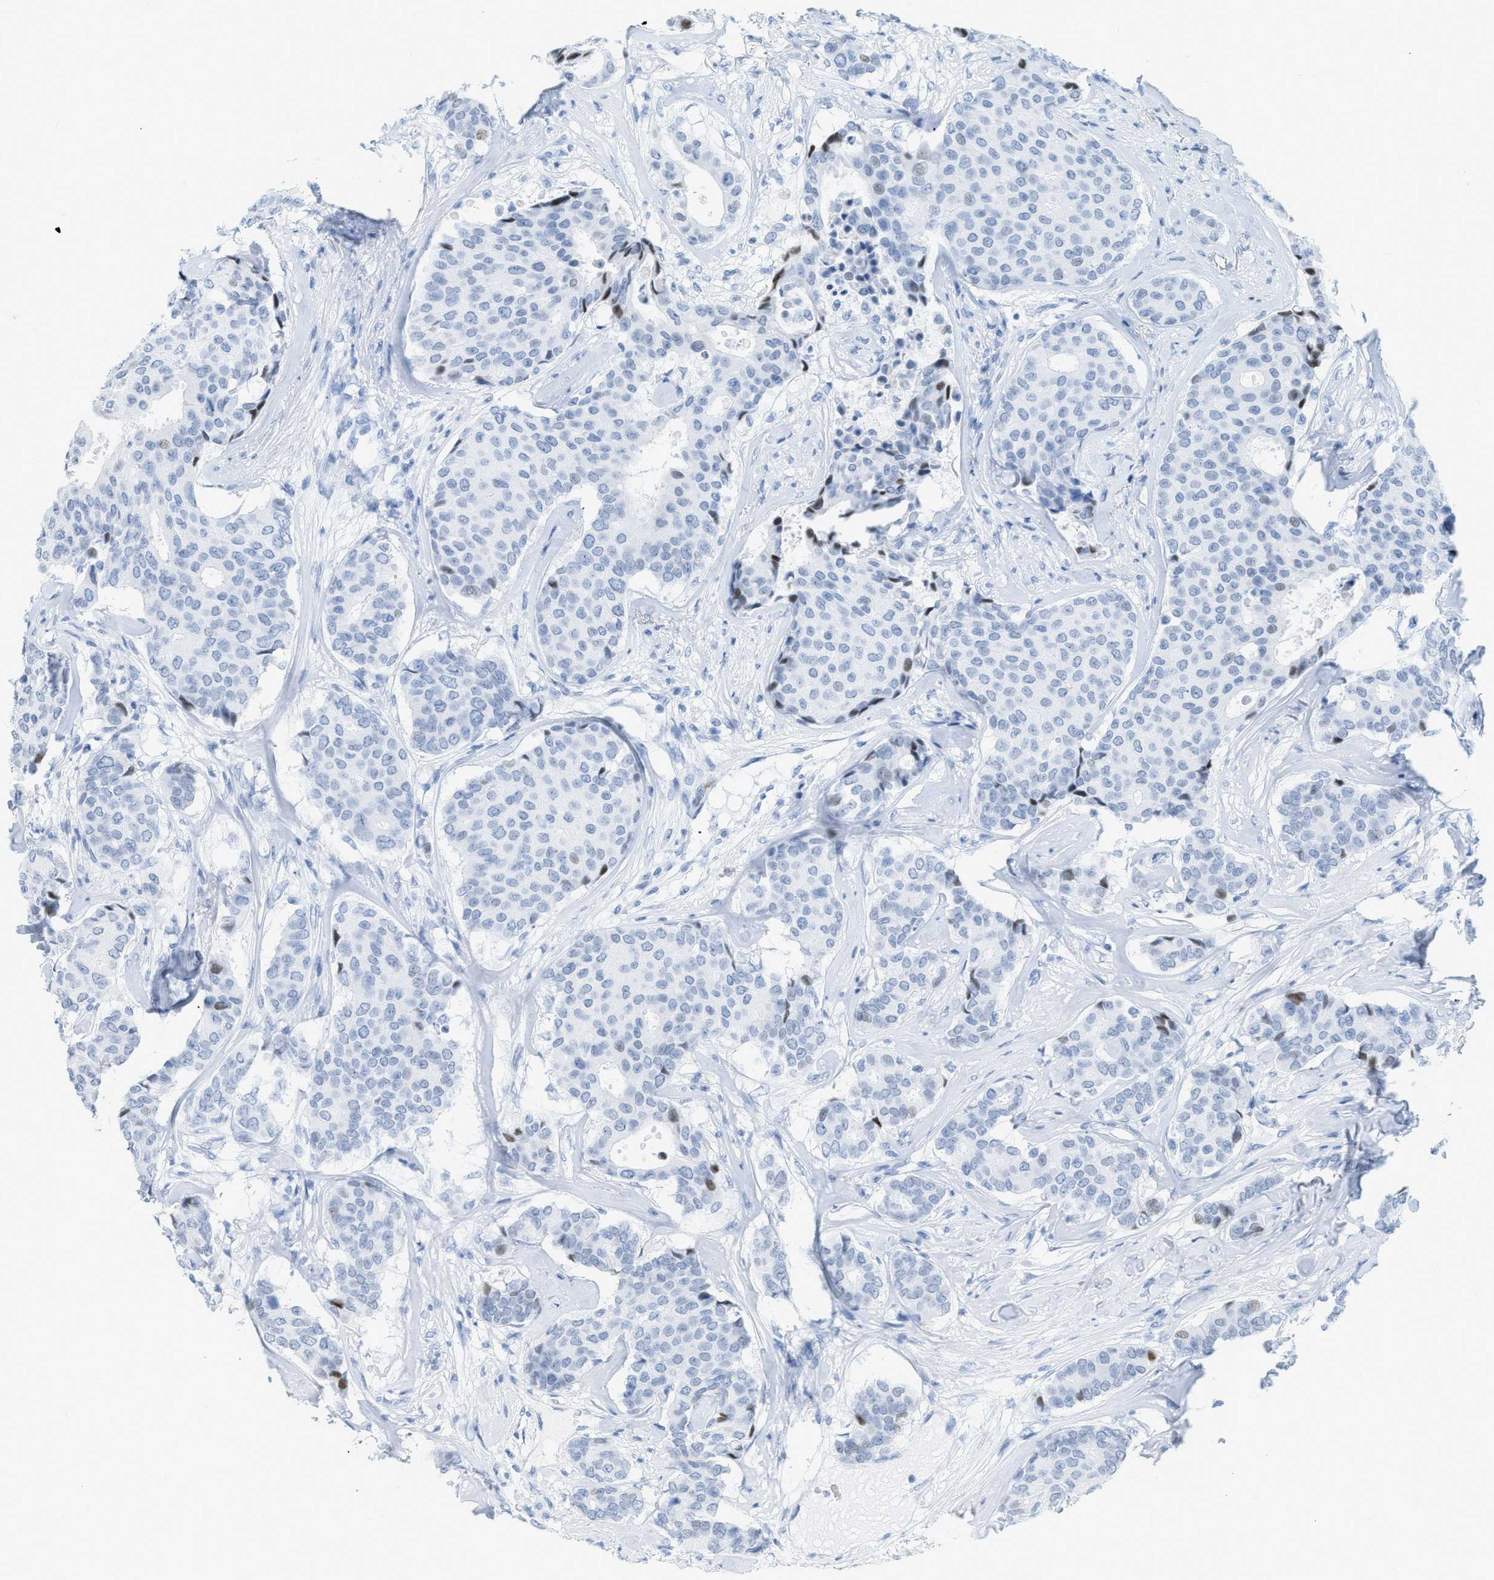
{"staining": {"intensity": "negative", "quantity": "none", "location": "none"}, "tissue": "breast cancer", "cell_type": "Tumor cells", "image_type": "cancer", "snomed": [{"axis": "morphology", "description": "Duct carcinoma"}, {"axis": "topography", "description": "Breast"}], "caption": "High magnification brightfield microscopy of breast invasive ductal carcinoma stained with DAB (3,3'-diaminobenzidine) (brown) and counterstained with hematoxylin (blue): tumor cells show no significant expression. (Immunohistochemistry, brightfield microscopy, high magnification).", "gene": "DES", "patient": {"sex": "female", "age": 75}}